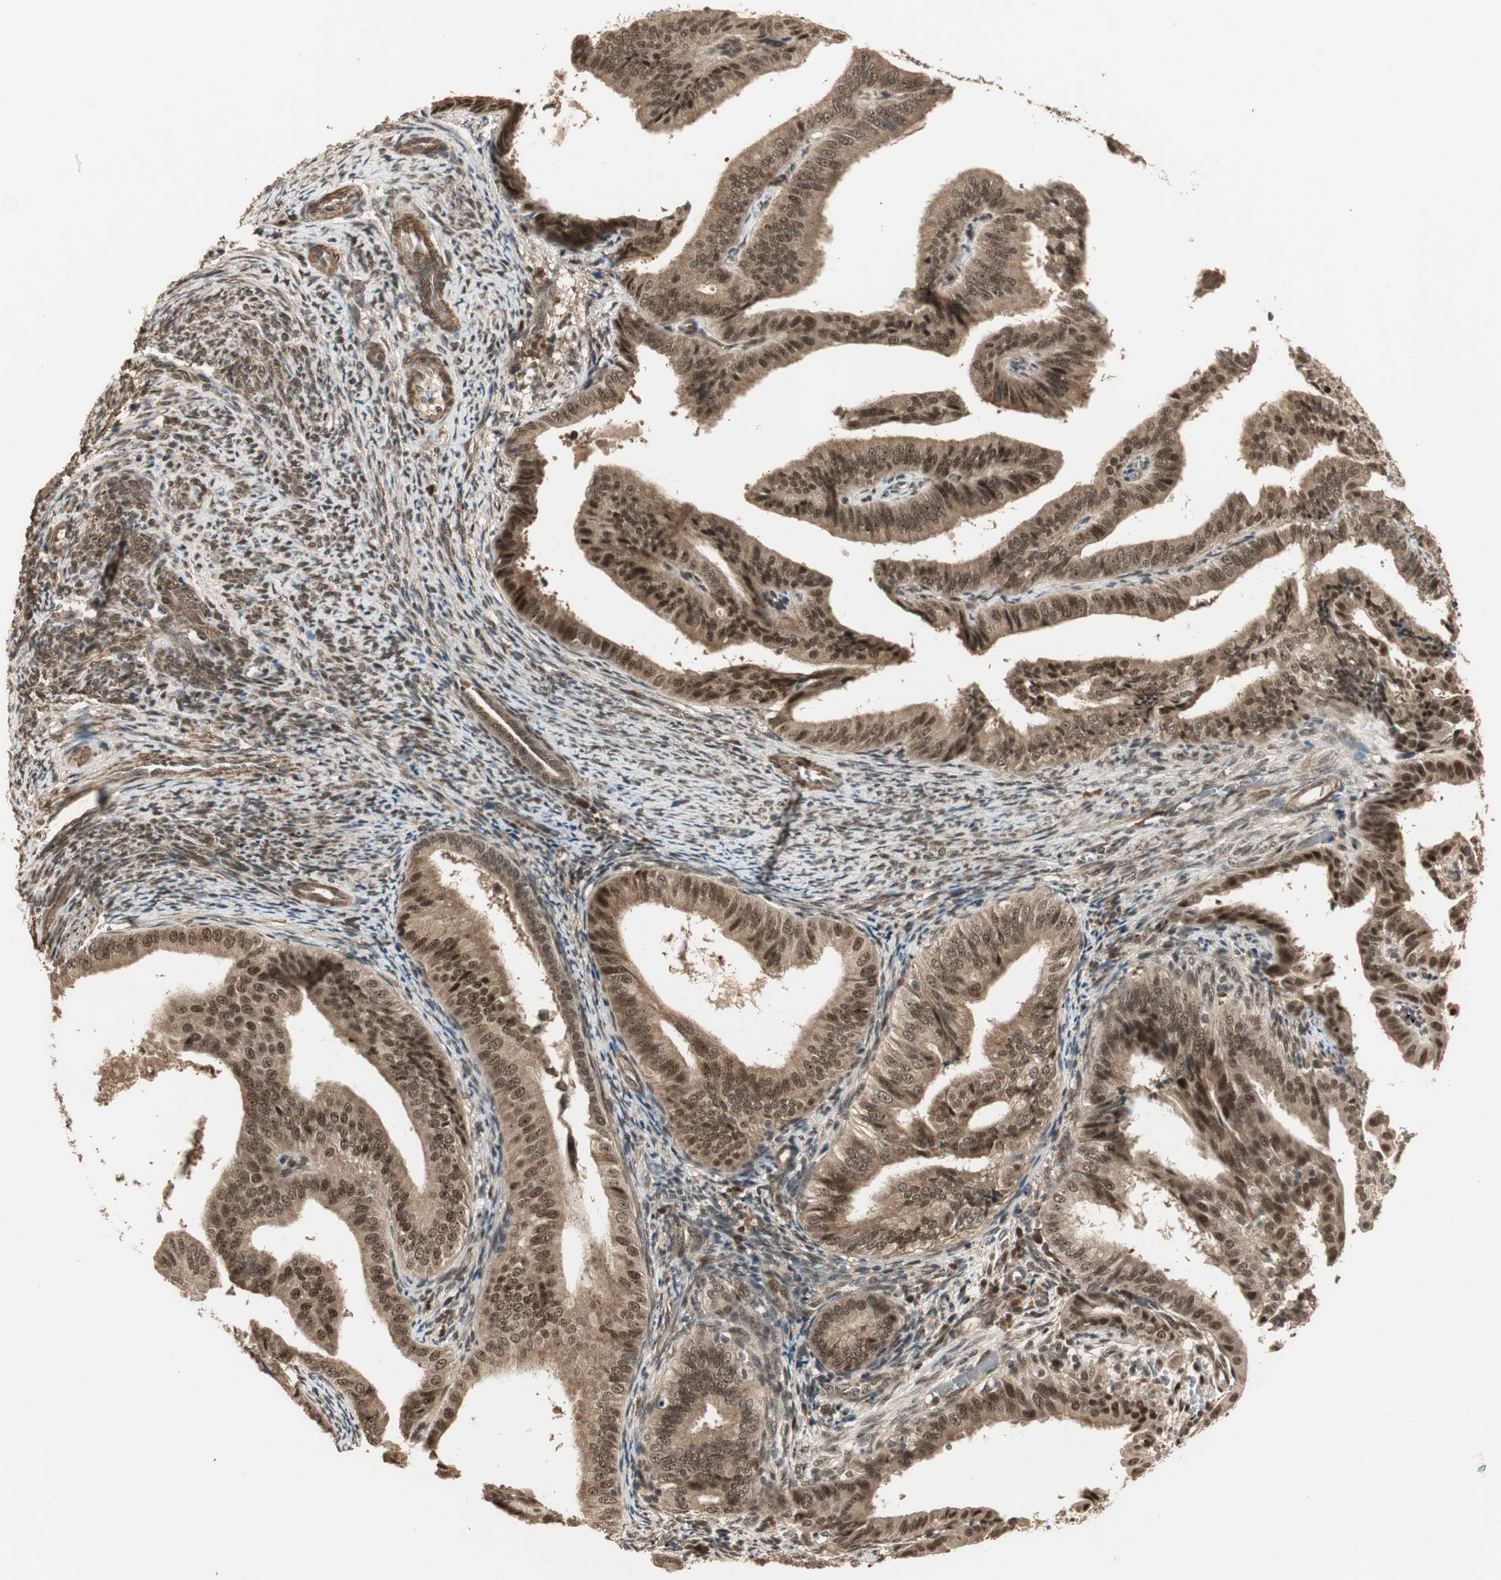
{"staining": {"intensity": "strong", "quantity": ">75%", "location": "cytoplasmic/membranous,nuclear"}, "tissue": "endometrial cancer", "cell_type": "Tumor cells", "image_type": "cancer", "snomed": [{"axis": "morphology", "description": "Adenocarcinoma, NOS"}, {"axis": "topography", "description": "Endometrium"}], "caption": "Endometrial cancer stained with IHC reveals strong cytoplasmic/membranous and nuclear positivity in approximately >75% of tumor cells. The staining was performed using DAB to visualize the protein expression in brown, while the nuclei were stained in blue with hematoxylin (Magnification: 20x).", "gene": "ZSCAN31", "patient": {"sex": "female", "age": 58}}